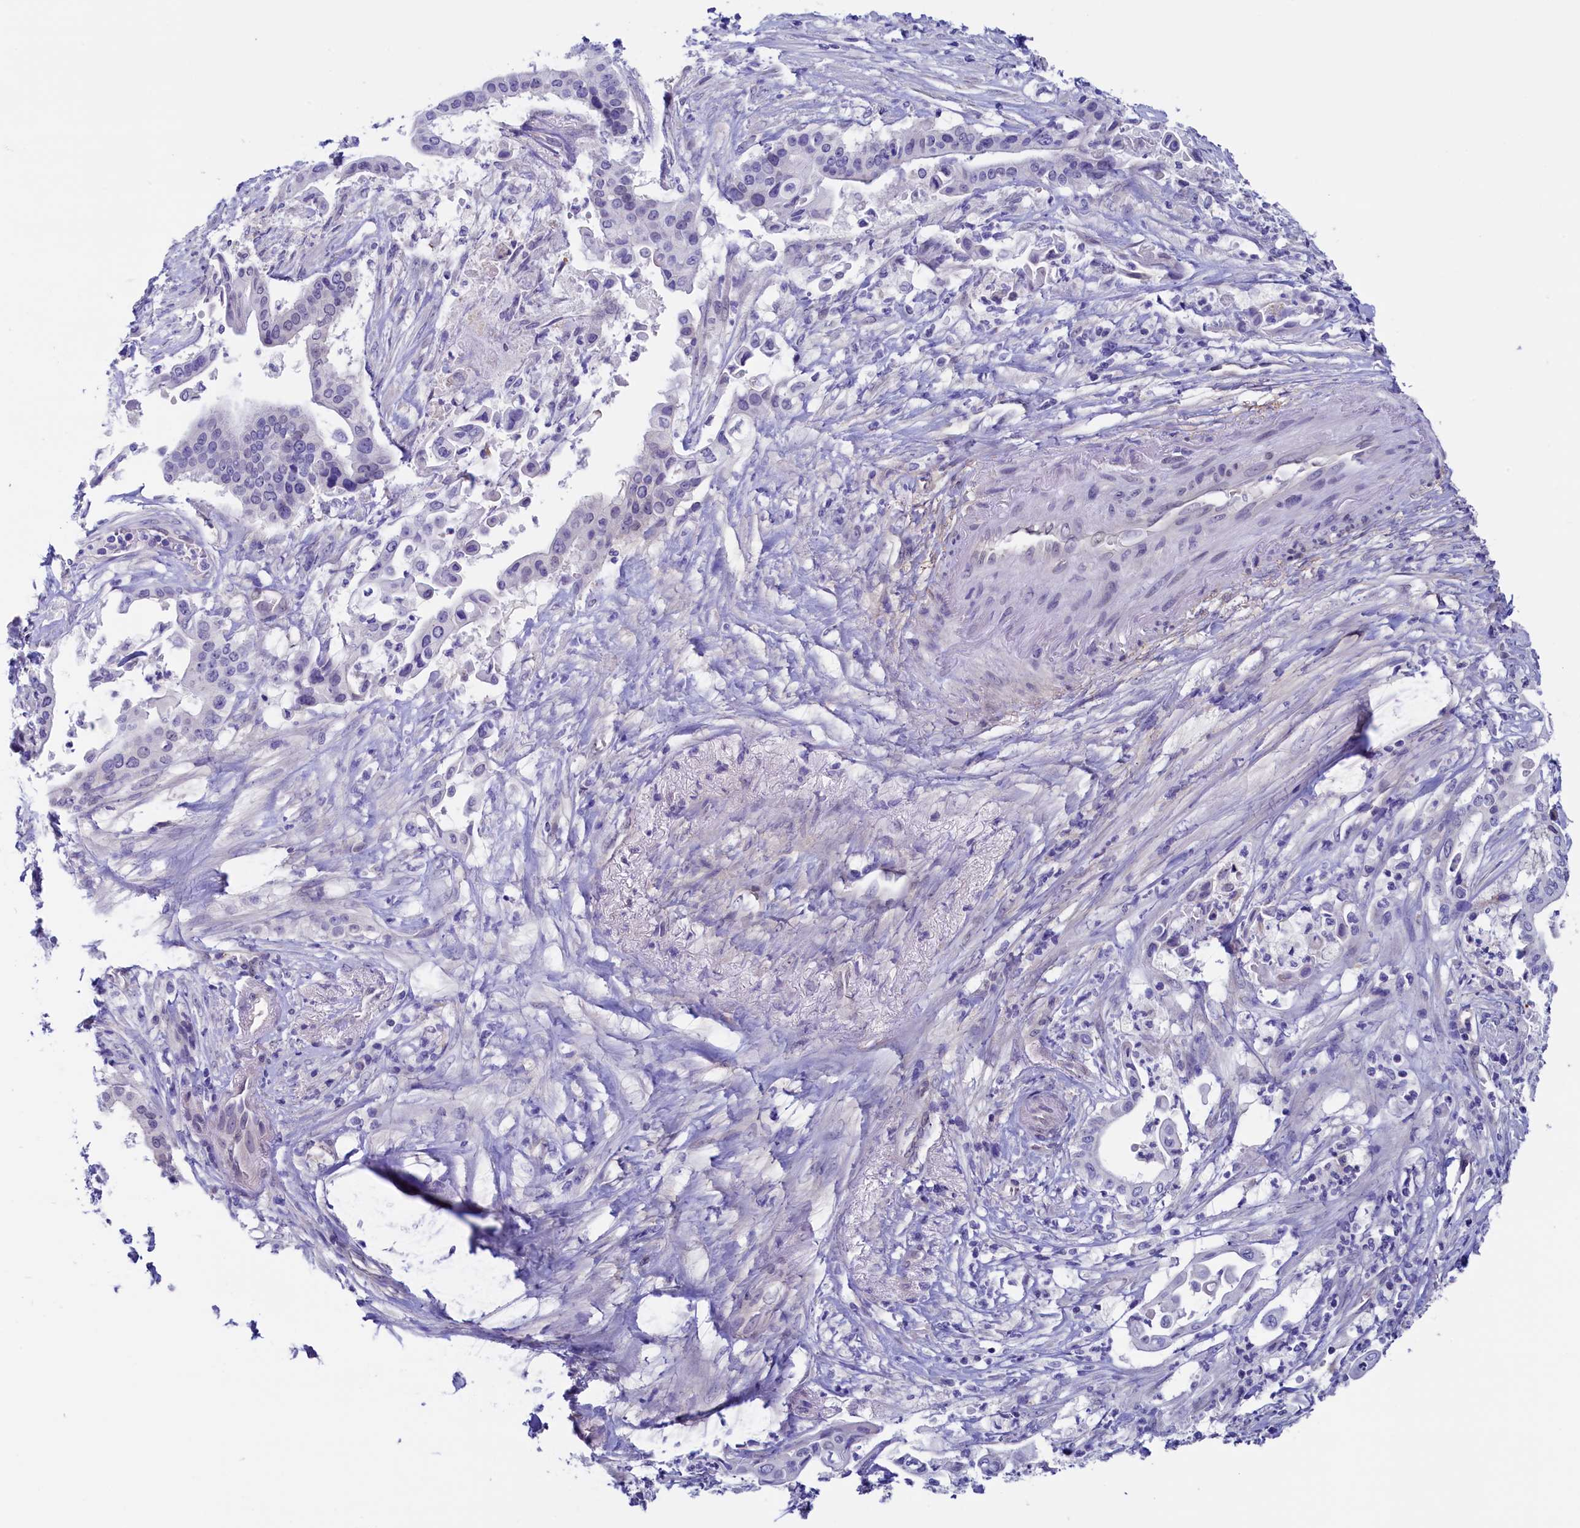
{"staining": {"intensity": "negative", "quantity": "none", "location": "none"}, "tissue": "pancreatic cancer", "cell_type": "Tumor cells", "image_type": "cancer", "snomed": [{"axis": "morphology", "description": "Adenocarcinoma, NOS"}, {"axis": "topography", "description": "Pancreas"}], "caption": "Tumor cells are negative for protein expression in human pancreatic cancer.", "gene": "FLYWCH2", "patient": {"sex": "female", "age": 77}}